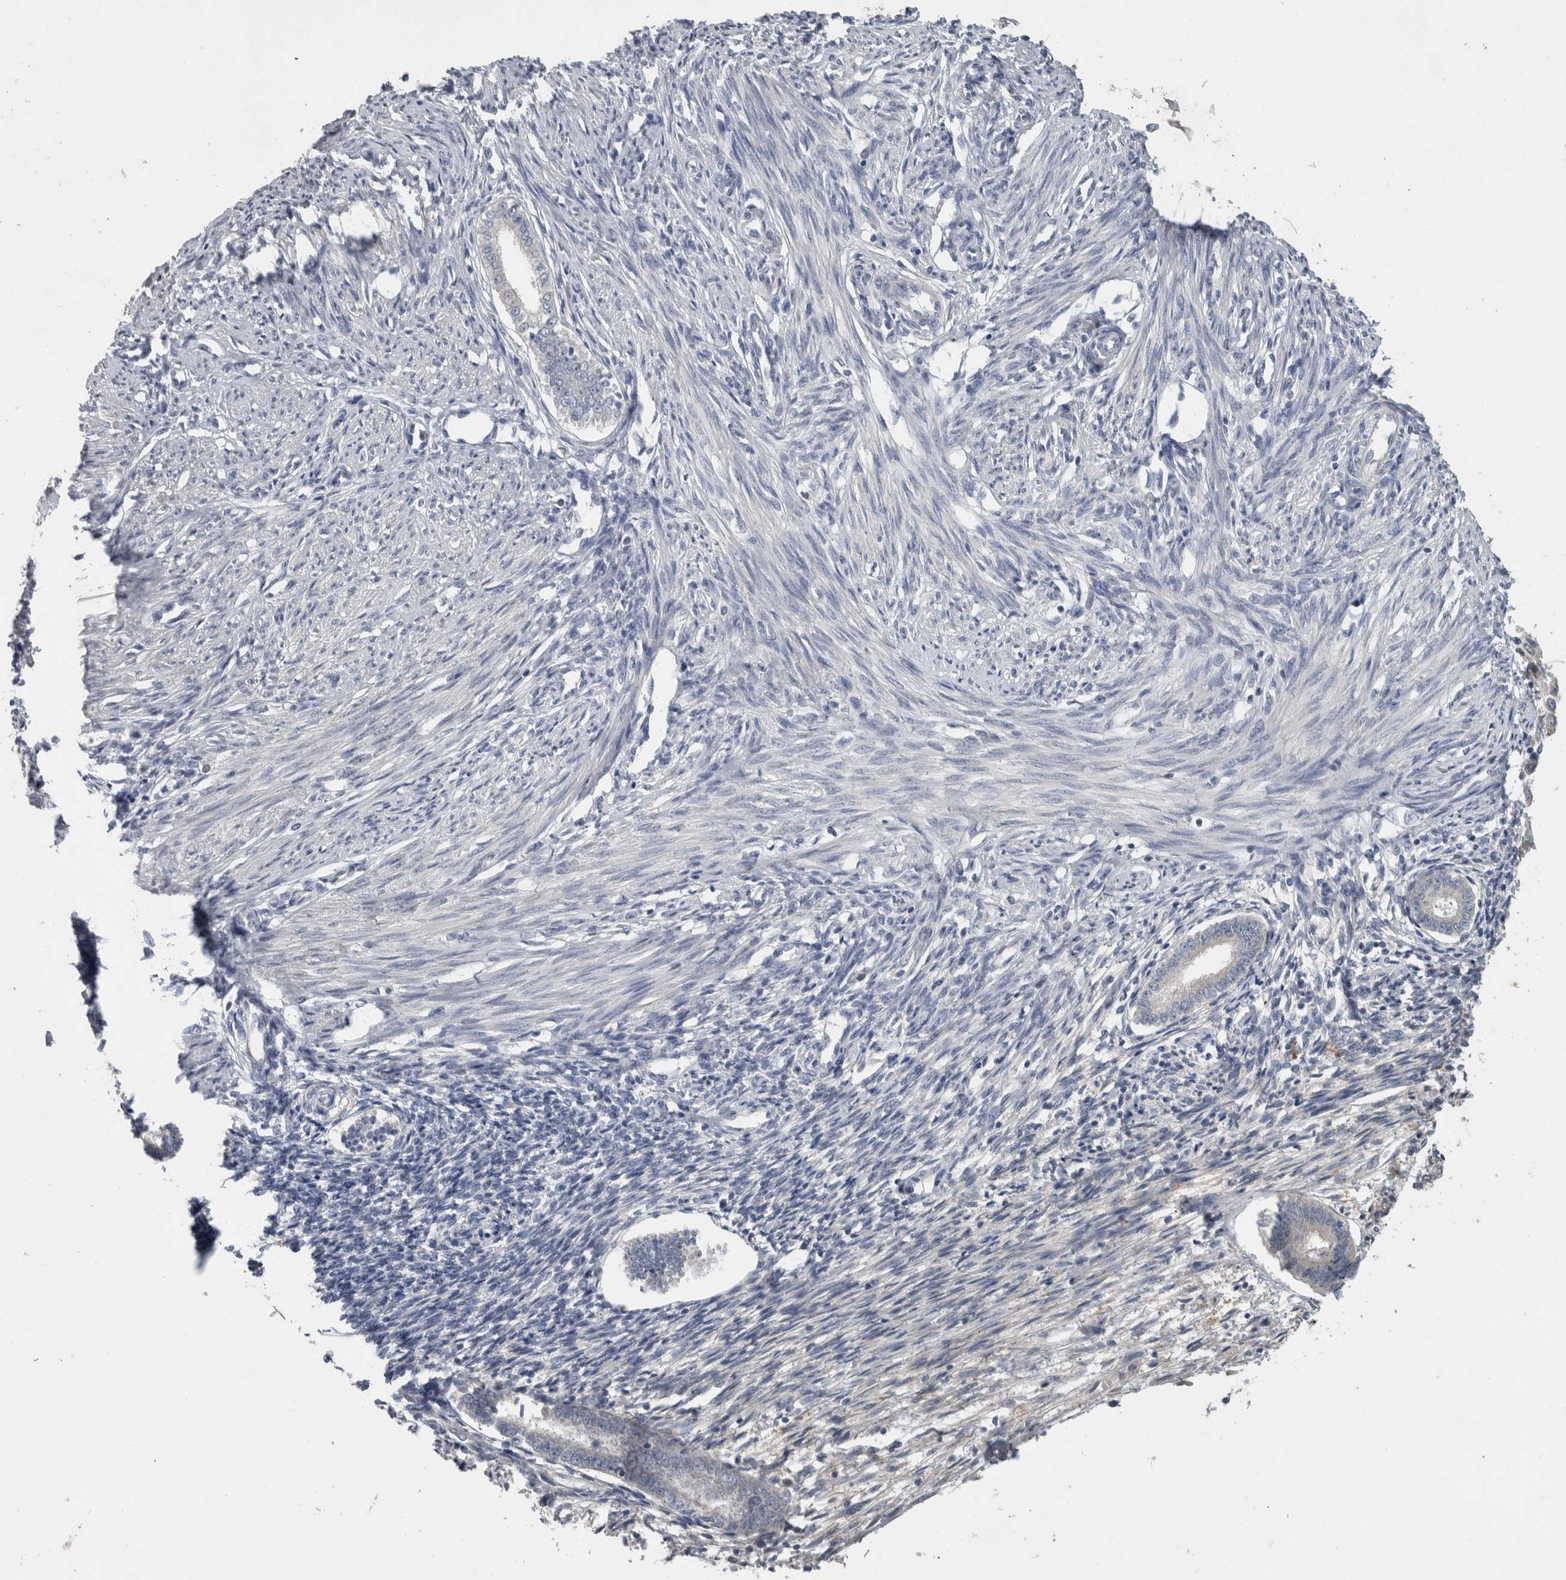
{"staining": {"intensity": "negative", "quantity": "none", "location": "none"}, "tissue": "endometrium", "cell_type": "Cells in endometrial stroma", "image_type": "normal", "snomed": [{"axis": "morphology", "description": "Normal tissue, NOS"}, {"axis": "topography", "description": "Endometrium"}], "caption": "Immunohistochemistry of unremarkable endometrium exhibits no expression in cells in endometrial stroma. Brightfield microscopy of IHC stained with DAB (brown) and hematoxylin (blue), captured at high magnification.", "gene": "SLC22A11", "patient": {"sex": "female", "age": 56}}